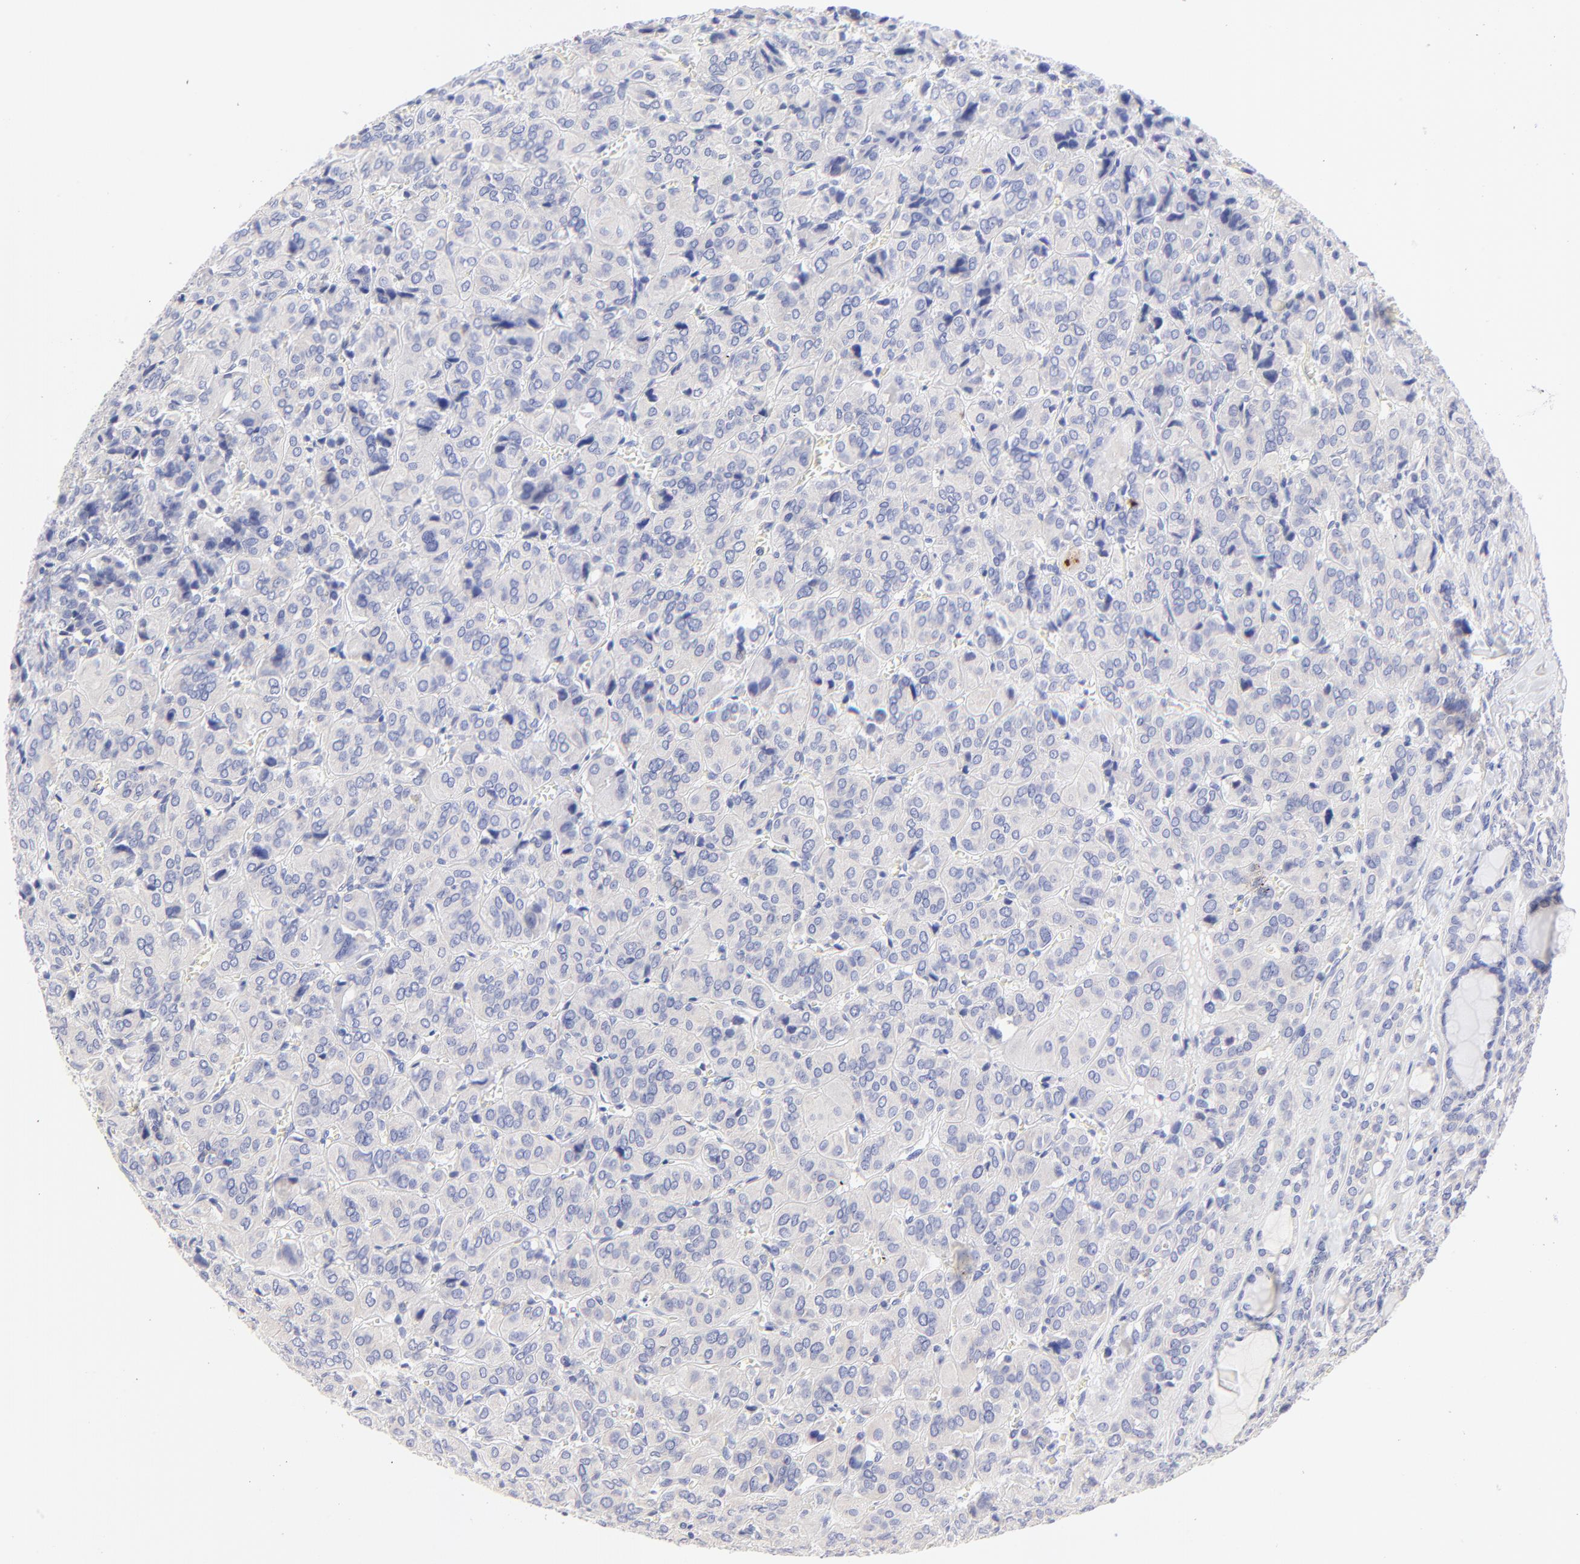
{"staining": {"intensity": "negative", "quantity": "none", "location": "none"}, "tissue": "thyroid cancer", "cell_type": "Tumor cells", "image_type": "cancer", "snomed": [{"axis": "morphology", "description": "Follicular adenoma carcinoma, NOS"}, {"axis": "topography", "description": "Thyroid gland"}], "caption": "Protein analysis of thyroid cancer demonstrates no significant staining in tumor cells.", "gene": "EBP", "patient": {"sex": "female", "age": 71}}